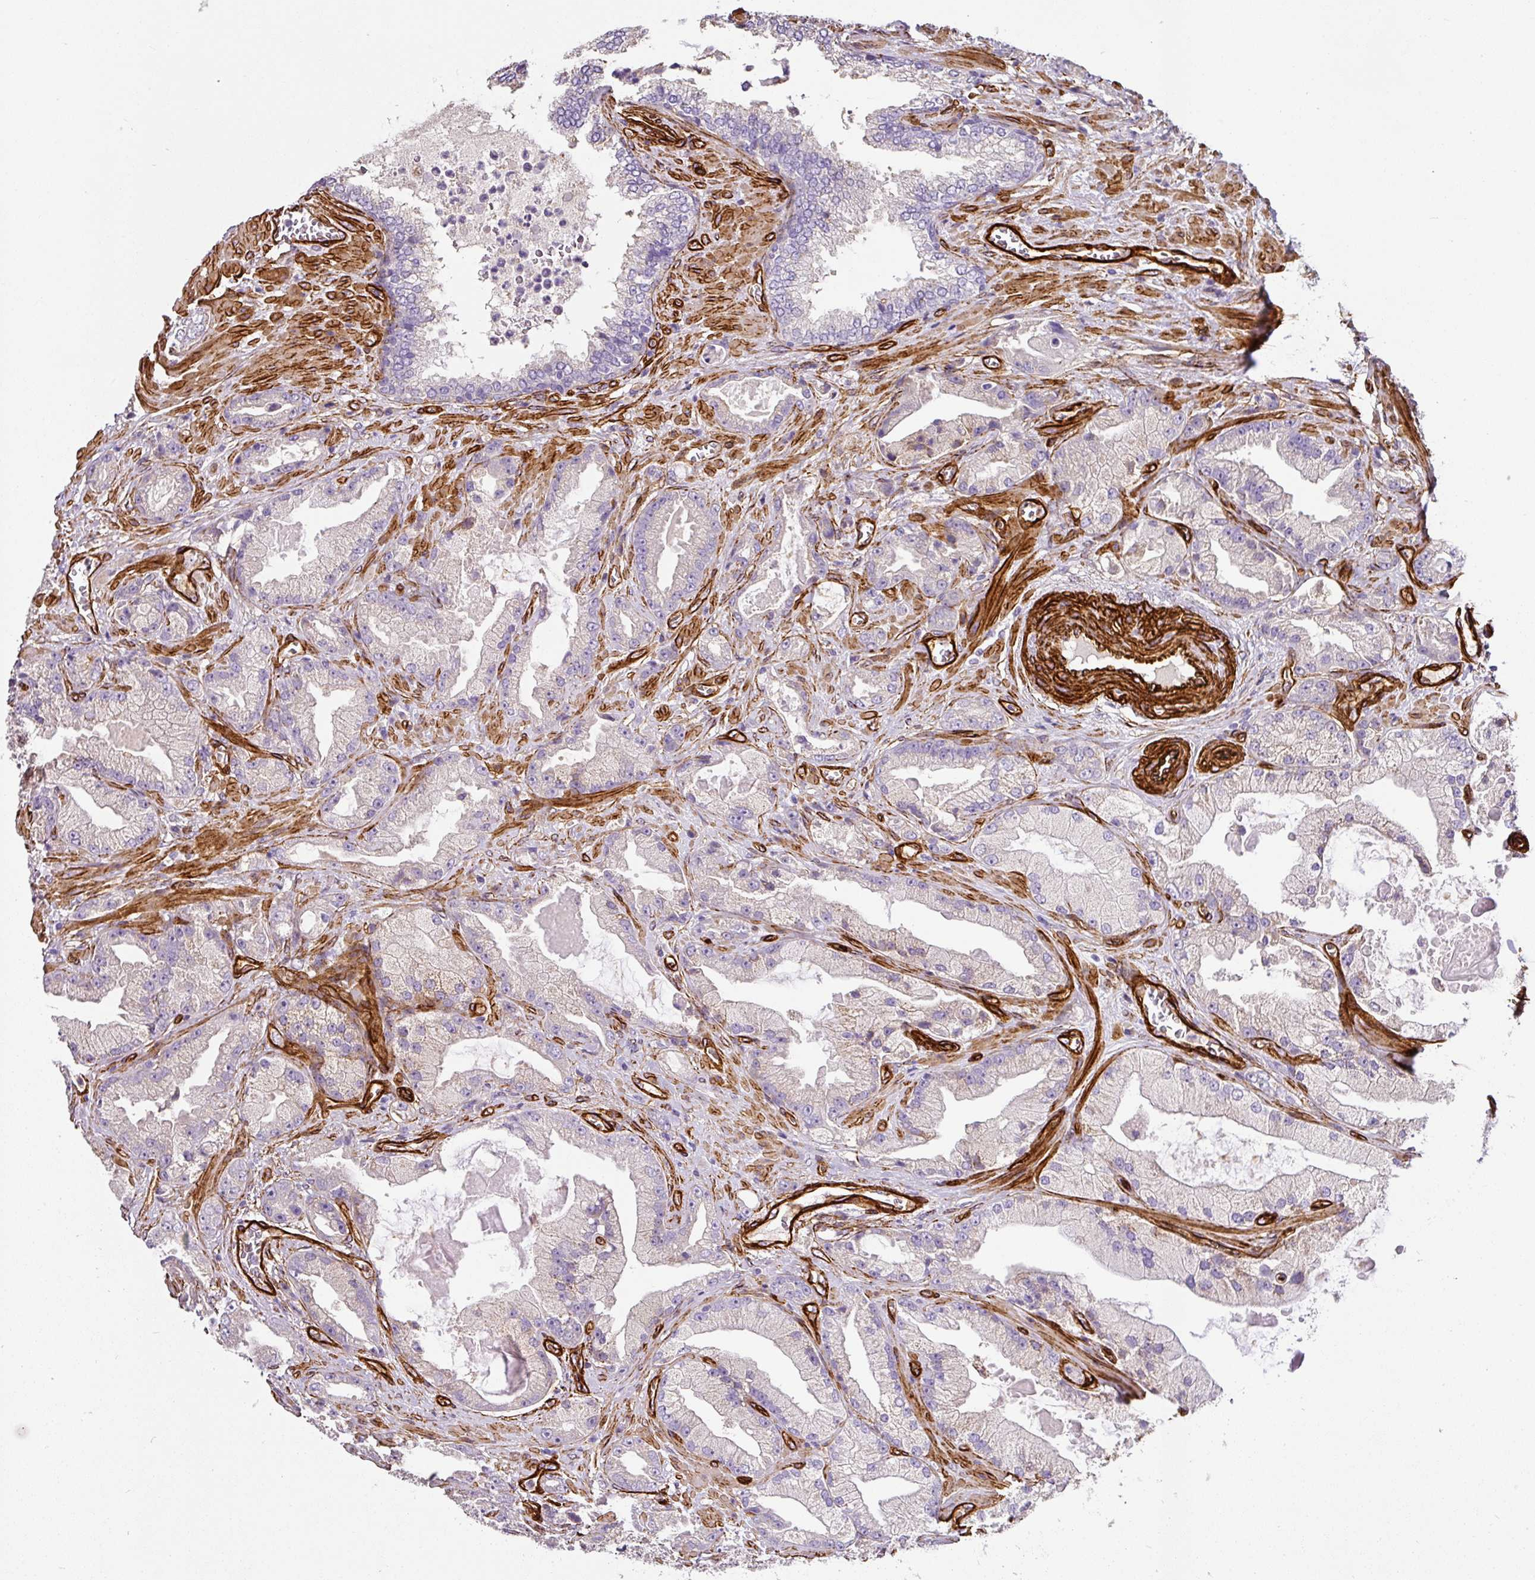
{"staining": {"intensity": "negative", "quantity": "none", "location": "none"}, "tissue": "prostate cancer", "cell_type": "Tumor cells", "image_type": "cancer", "snomed": [{"axis": "morphology", "description": "Adenocarcinoma, High grade"}, {"axis": "topography", "description": "Prostate"}], "caption": "The micrograph displays no significant expression in tumor cells of prostate cancer (adenocarcinoma (high-grade)). (Stains: DAB (3,3'-diaminobenzidine) immunohistochemistry (IHC) with hematoxylin counter stain, Microscopy: brightfield microscopy at high magnification).", "gene": "SLC25A17", "patient": {"sex": "male", "age": 68}}